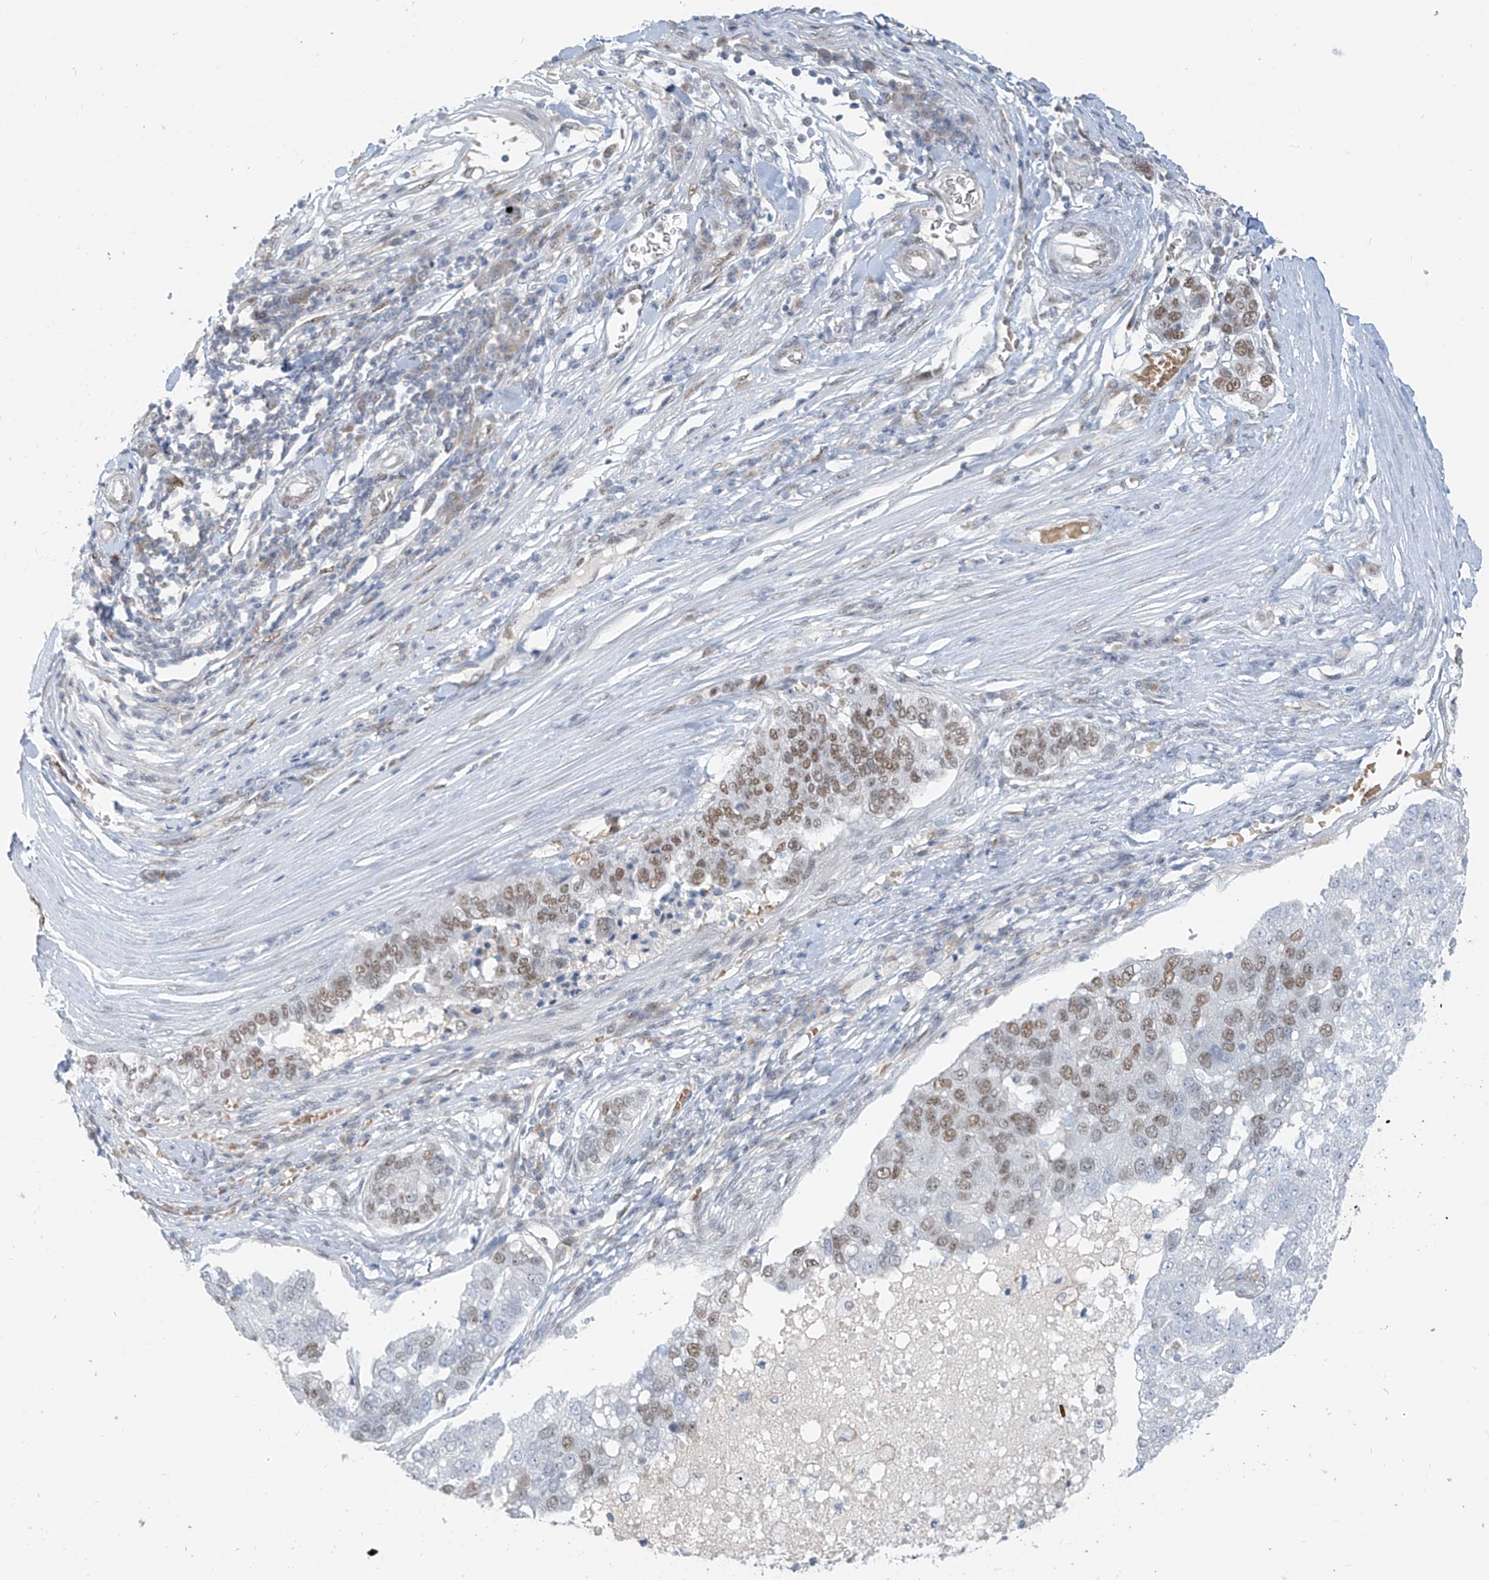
{"staining": {"intensity": "moderate", "quantity": "<25%", "location": "nuclear"}, "tissue": "pancreatic cancer", "cell_type": "Tumor cells", "image_type": "cancer", "snomed": [{"axis": "morphology", "description": "Adenocarcinoma, NOS"}, {"axis": "topography", "description": "Pancreas"}], "caption": "There is low levels of moderate nuclear expression in tumor cells of pancreatic cancer, as demonstrated by immunohistochemical staining (brown color).", "gene": "MCM9", "patient": {"sex": "female", "age": 61}}